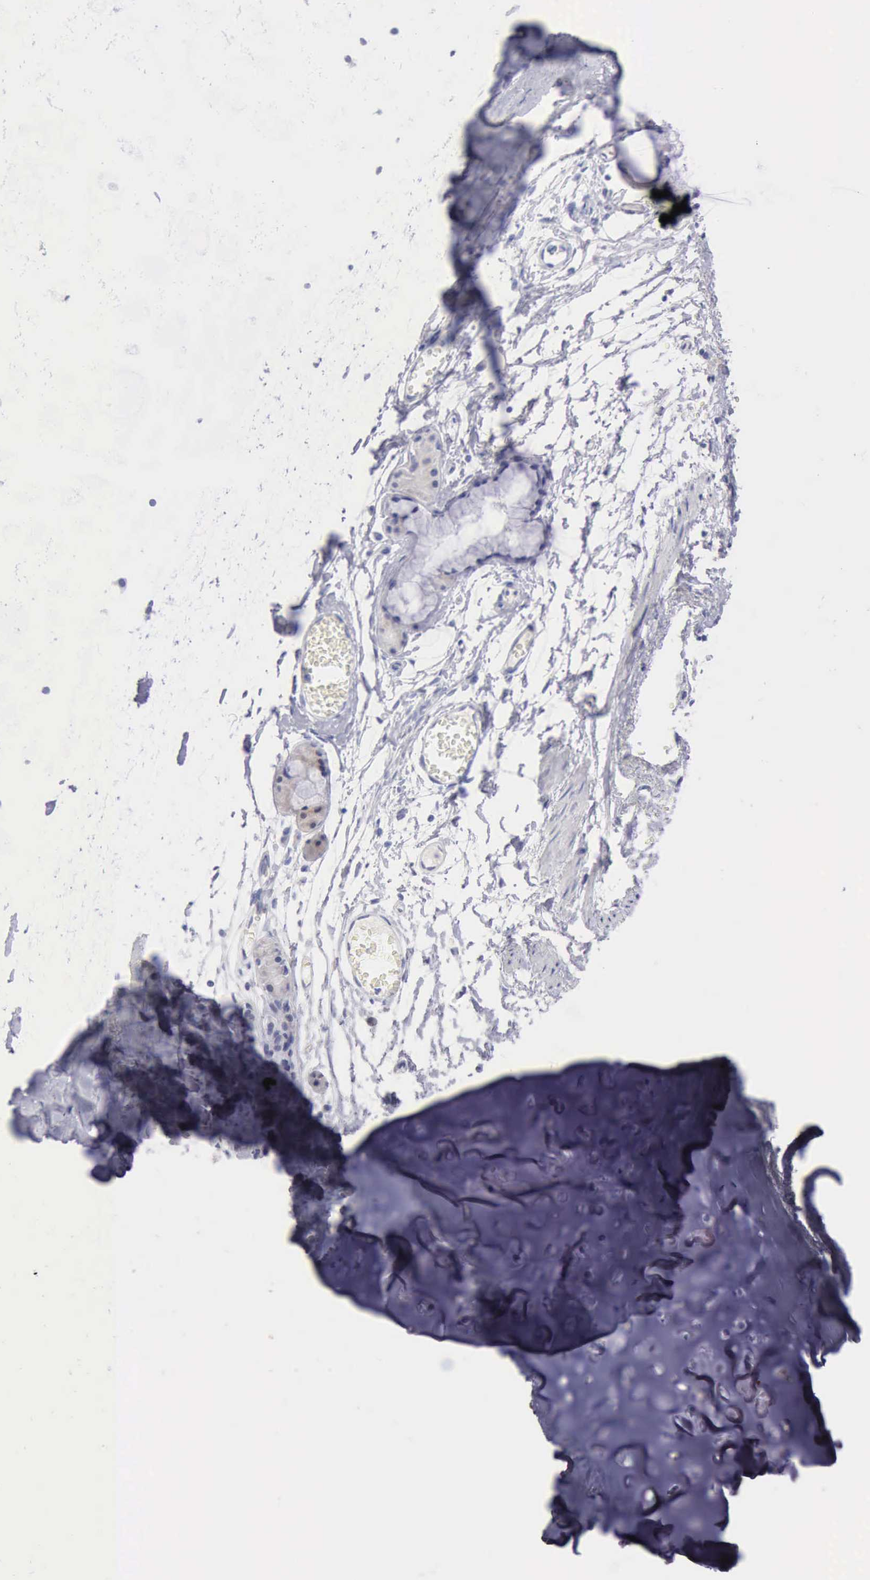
{"staining": {"intensity": "negative", "quantity": "none", "location": "none"}, "tissue": "bronchus", "cell_type": "Respiratory epithelial cells", "image_type": "normal", "snomed": [{"axis": "morphology", "description": "Normal tissue, NOS"}, {"axis": "topography", "description": "Bronchus"}, {"axis": "topography", "description": "Lung"}], "caption": "This is a micrograph of immunohistochemistry staining of benign bronchus, which shows no staining in respiratory epithelial cells. (DAB immunohistochemistry (IHC) with hematoxylin counter stain).", "gene": "ANGEL1", "patient": {"sex": "female", "age": 56}}